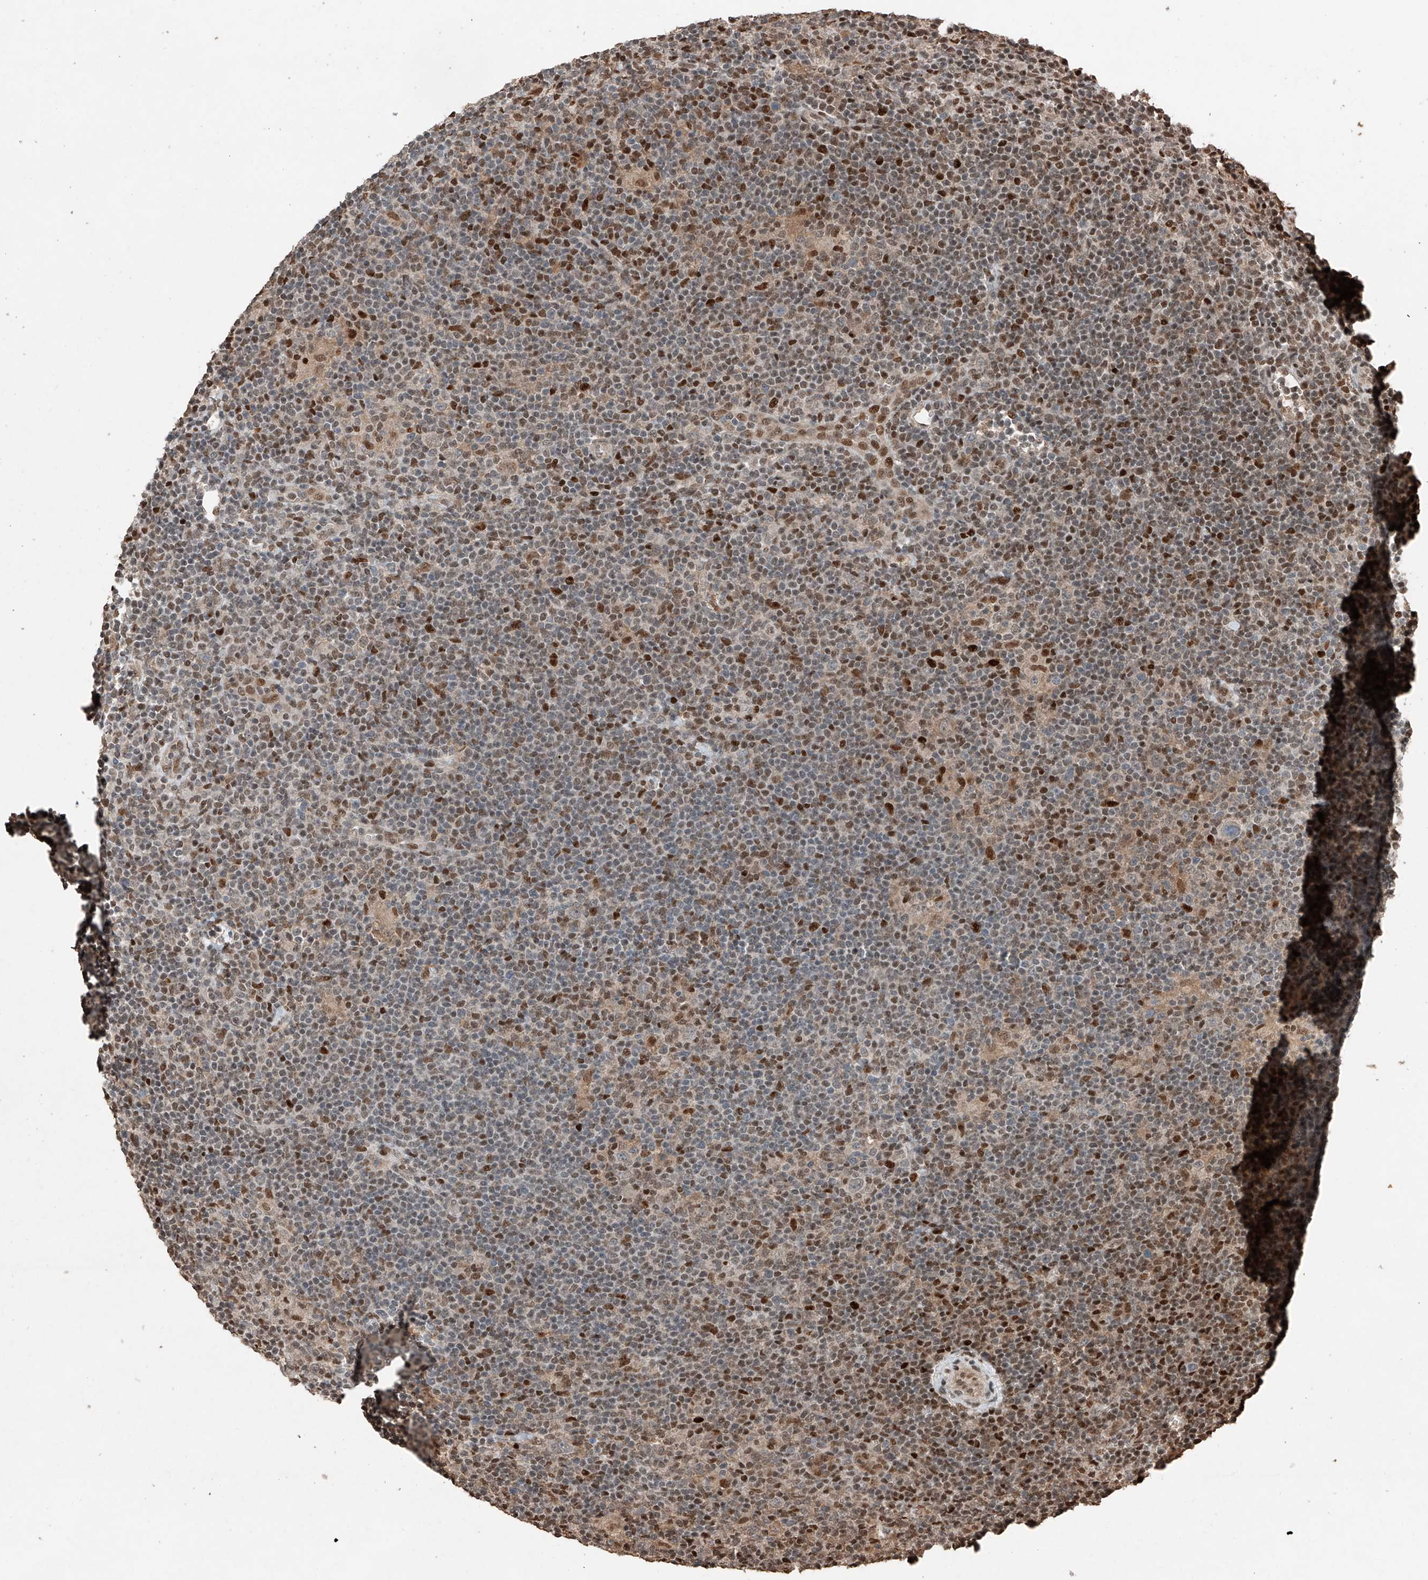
{"staining": {"intensity": "negative", "quantity": "none", "location": "none"}, "tissue": "lymphoma", "cell_type": "Tumor cells", "image_type": "cancer", "snomed": [{"axis": "morphology", "description": "Hodgkin's disease, NOS"}, {"axis": "topography", "description": "Lymph node"}], "caption": "Immunohistochemistry (IHC) of Hodgkin's disease reveals no staining in tumor cells.", "gene": "RMND1", "patient": {"sex": "female", "age": 57}}